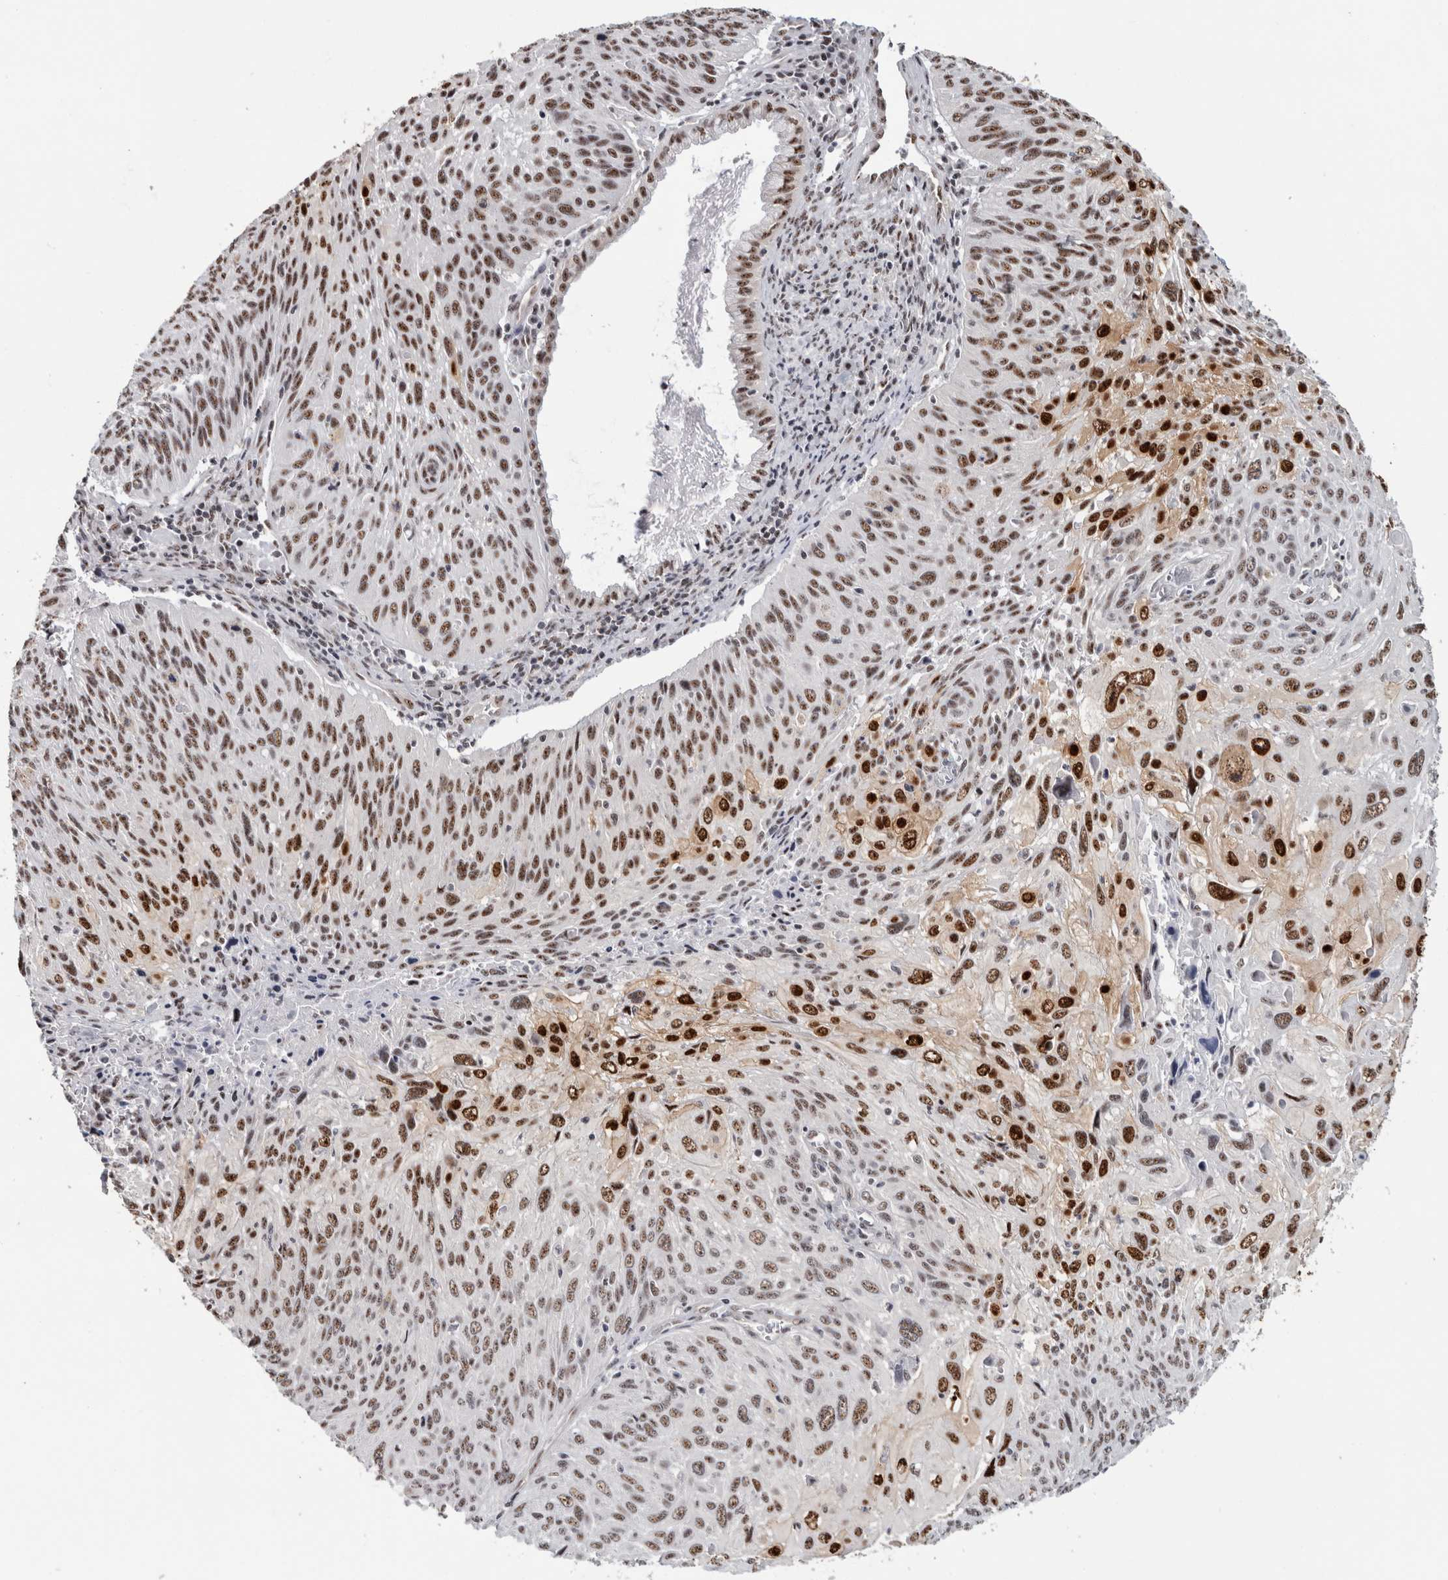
{"staining": {"intensity": "moderate", "quantity": ">75%", "location": "nuclear"}, "tissue": "cervical cancer", "cell_type": "Tumor cells", "image_type": "cancer", "snomed": [{"axis": "morphology", "description": "Squamous cell carcinoma, NOS"}, {"axis": "topography", "description": "Cervix"}], "caption": "Squamous cell carcinoma (cervical) stained with IHC exhibits moderate nuclear positivity in about >75% of tumor cells. Nuclei are stained in blue.", "gene": "MKNK1", "patient": {"sex": "female", "age": 51}}